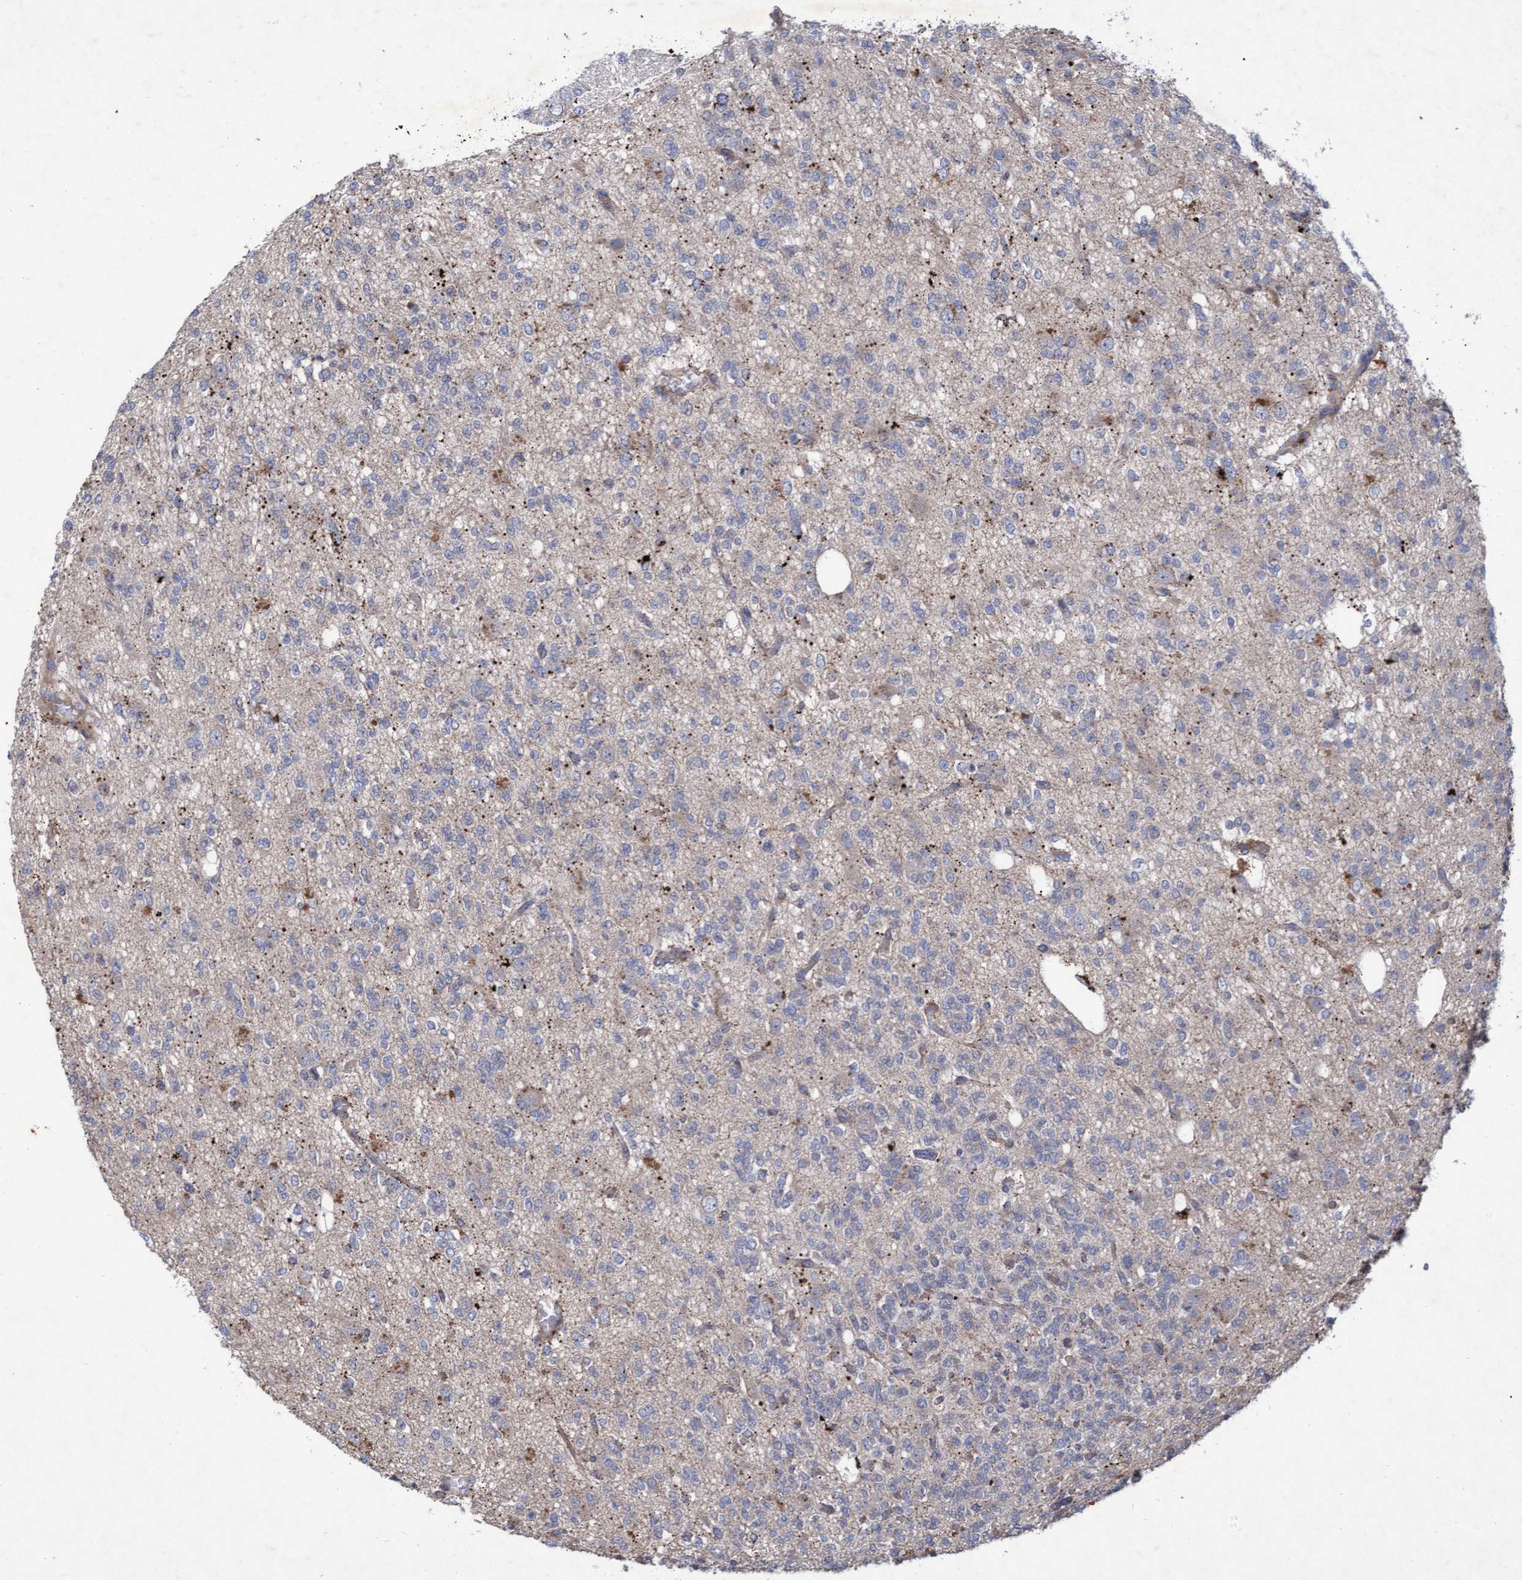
{"staining": {"intensity": "negative", "quantity": "none", "location": "none"}, "tissue": "glioma", "cell_type": "Tumor cells", "image_type": "cancer", "snomed": [{"axis": "morphology", "description": "Glioma, malignant, Low grade"}, {"axis": "topography", "description": "Brain"}], "caption": "A photomicrograph of human glioma is negative for staining in tumor cells.", "gene": "ABCF2", "patient": {"sex": "male", "age": 38}}